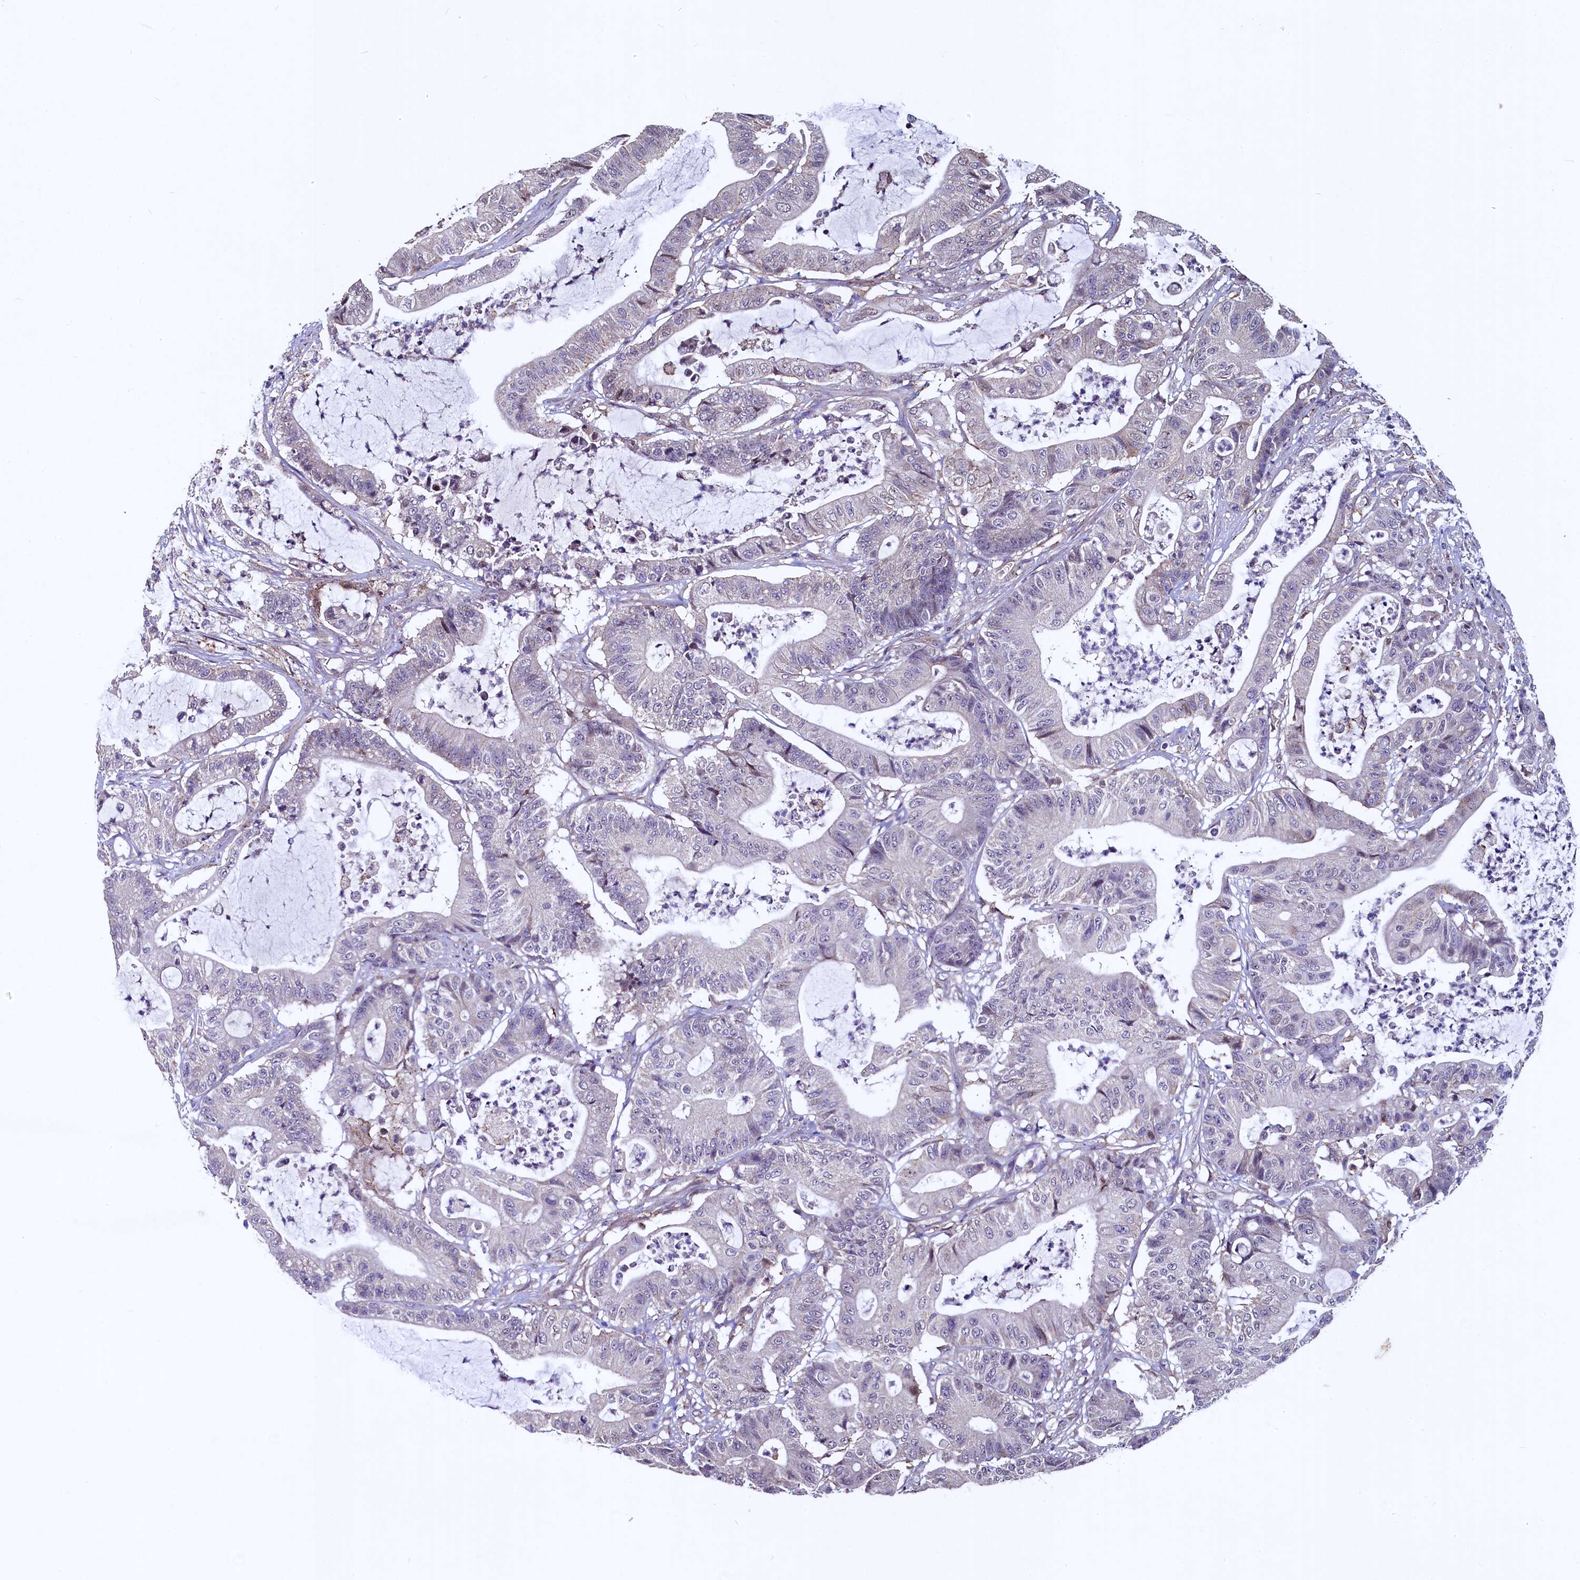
{"staining": {"intensity": "negative", "quantity": "none", "location": "none"}, "tissue": "colorectal cancer", "cell_type": "Tumor cells", "image_type": "cancer", "snomed": [{"axis": "morphology", "description": "Adenocarcinoma, NOS"}, {"axis": "topography", "description": "Colon"}], "caption": "Adenocarcinoma (colorectal) was stained to show a protein in brown. There is no significant expression in tumor cells. (DAB immunohistochemistry, high magnification).", "gene": "PALM", "patient": {"sex": "female", "age": 84}}